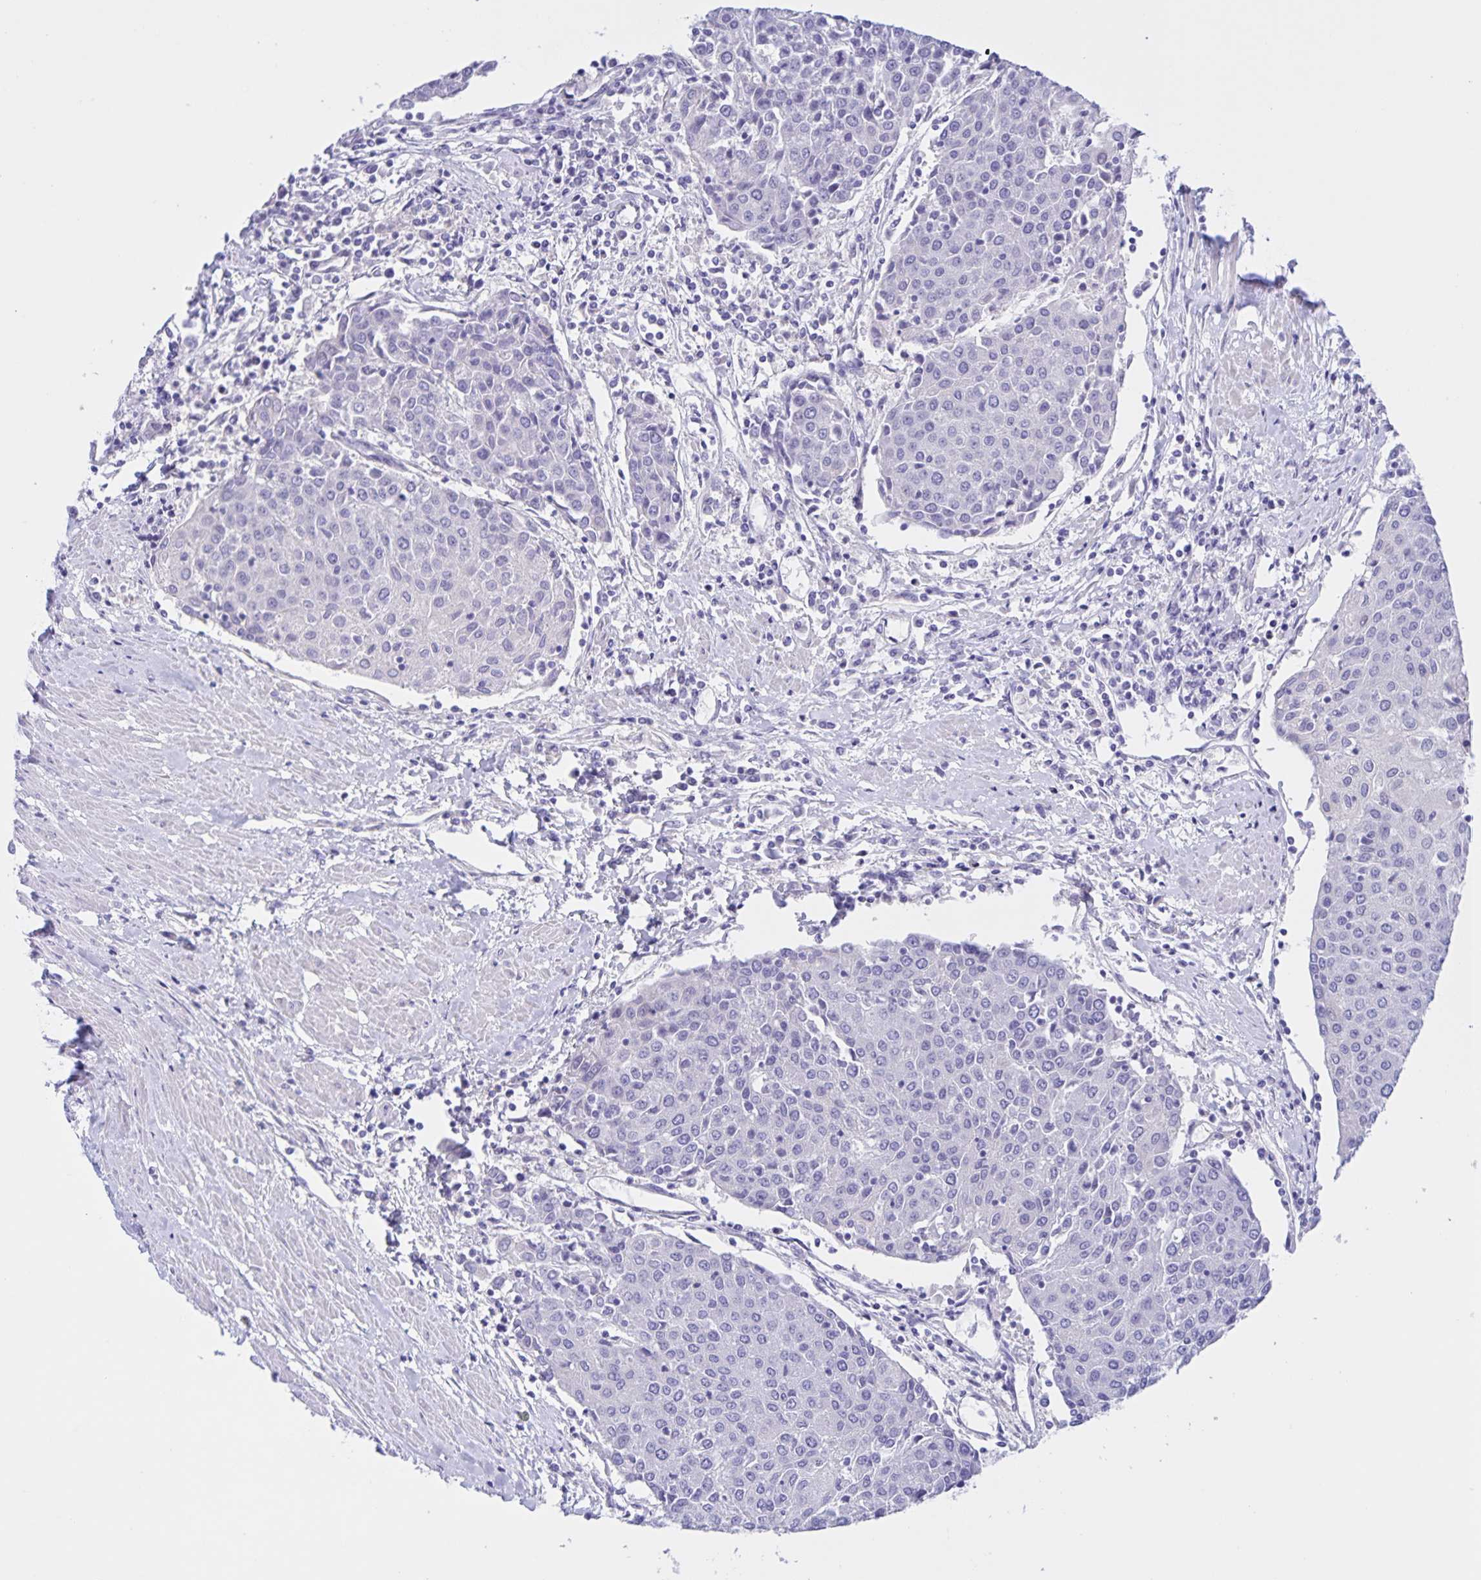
{"staining": {"intensity": "negative", "quantity": "none", "location": "none"}, "tissue": "urothelial cancer", "cell_type": "Tumor cells", "image_type": "cancer", "snomed": [{"axis": "morphology", "description": "Urothelial carcinoma, High grade"}, {"axis": "topography", "description": "Urinary bladder"}], "caption": "This is a image of immunohistochemistry staining of urothelial cancer, which shows no expression in tumor cells.", "gene": "DMGDH", "patient": {"sex": "female", "age": 85}}